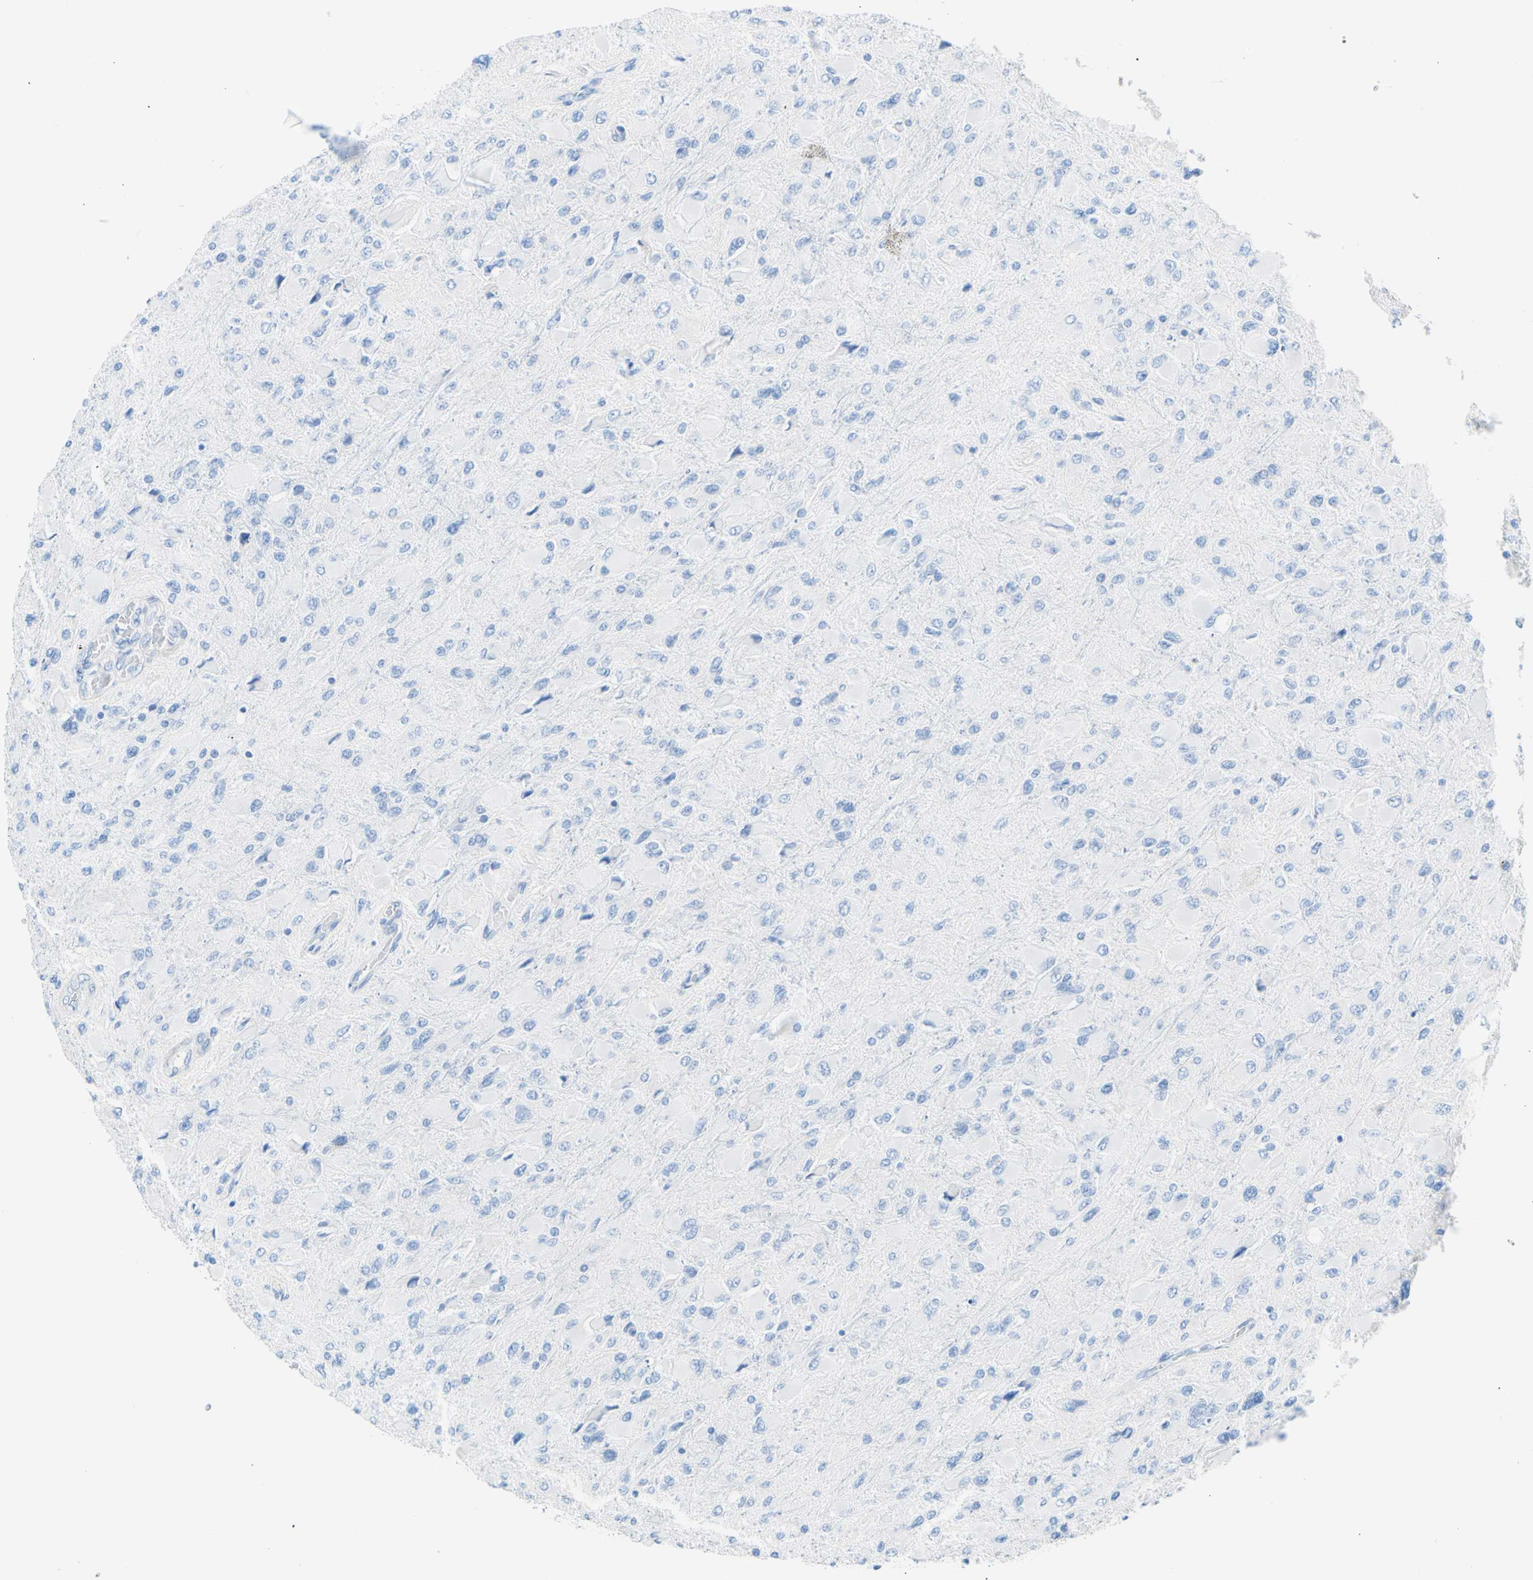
{"staining": {"intensity": "negative", "quantity": "none", "location": "none"}, "tissue": "glioma", "cell_type": "Tumor cells", "image_type": "cancer", "snomed": [{"axis": "morphology", "description": "Glioma, malignant, High grade"}, {"axis": "topography", "description": "Cerebral cortex"}], "caption": "DAB (3,3'-diaminobenzidine) immunohistochemical staining of glioma shows no significant expression in tumor cells. The staining is performed using DAB (3,3'-diaminobenzidine) brown chromogen with nuclei counter-stained in using hematoxylin.", "gene": "CEL", "patient": {"sex": "female", "age": 36}}